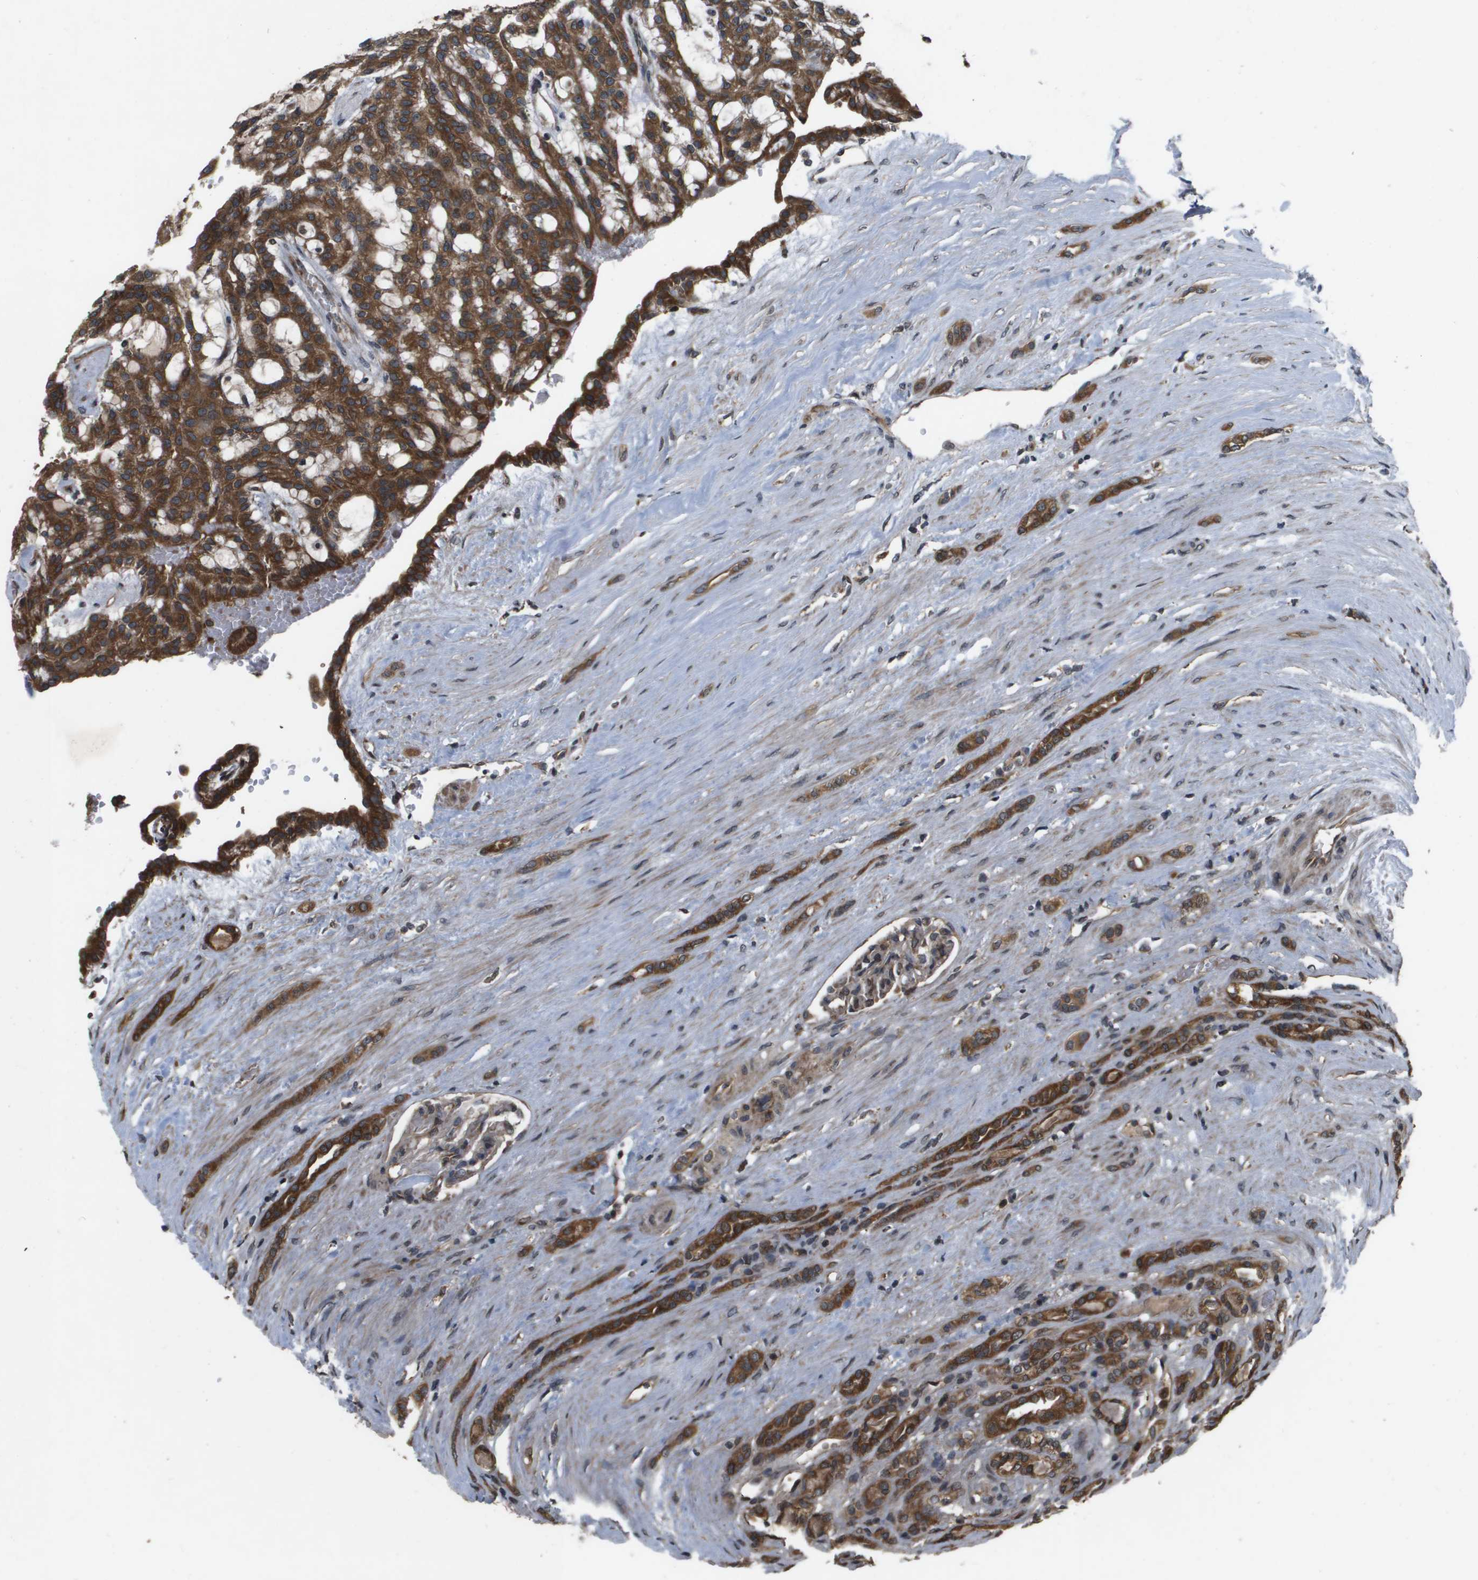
{"staining": {"intensity": "moderate", "quantity": ">75%", "location": "cytoplasmic/membranous,nuclear"}, "tissue": "renal cancer", "cell_type": "Tumor cells", "image_type": "cancer", "snomed": [{"axis": "morphology", "description": "Adenocarcinoma, NOS"}, {"axis": "topography", "description": "Kidney"}], "caption": "High-power microscopy captured an immunohistochemistry image of renal cancer (adenocarcinoma), revealing moderate cytoplasmic/membranous and nuclear positivity in about >75% of tumor cells. The protein of interest is stained brown, and the nuclei are stained in blue (DAB IHC with brightfield microscopy, high magnification).", "gene": "SPTLC1", "patient": {"sex": "male", "age": 63}}